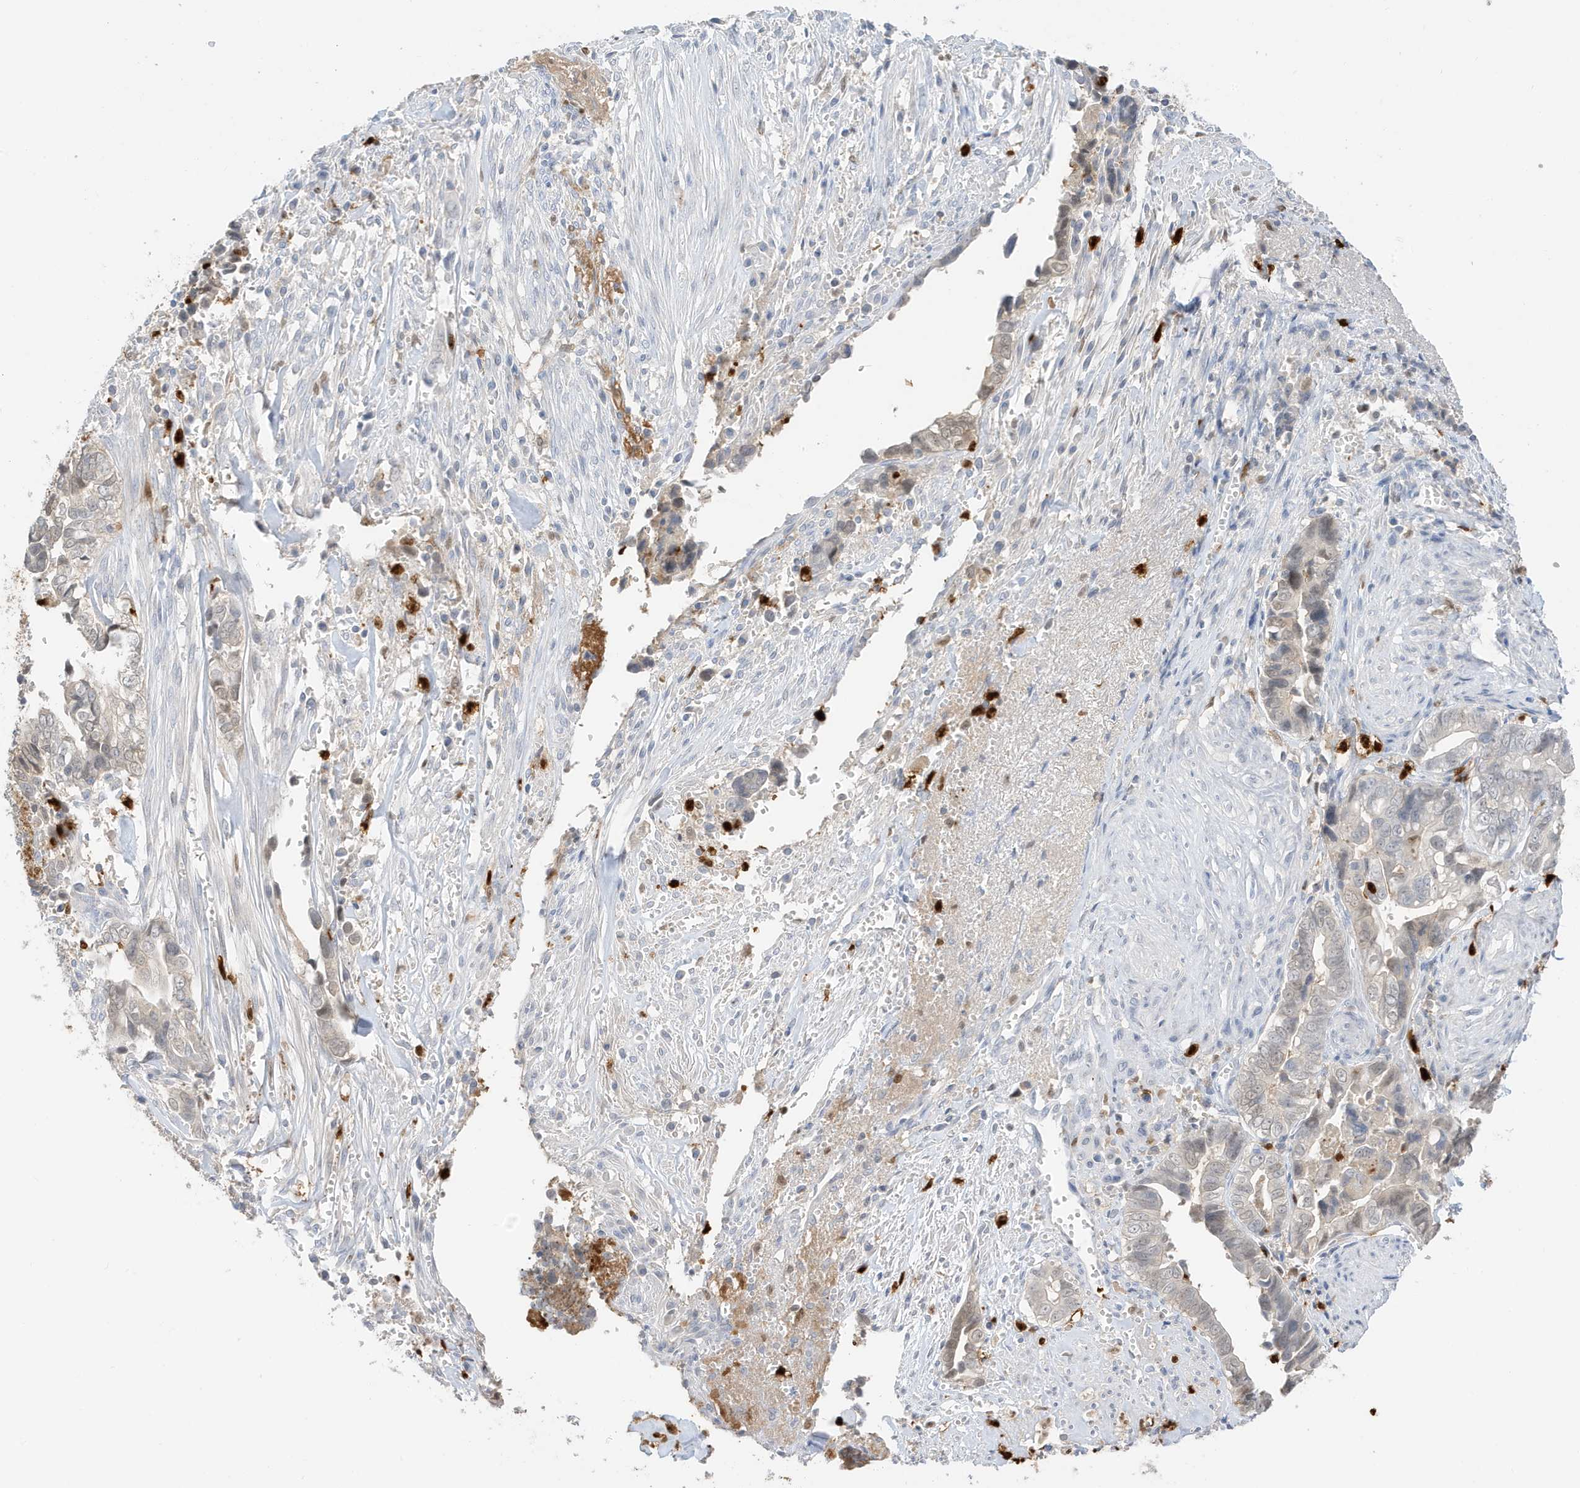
{"staining": {"intensity": "negative", "quantity": "none", "location": "none"}, "tissue": "liver cancer", "cell_type": "Tumor cells", "image_type": "cancer", "snomed": [{"axis": "morphology", "description": "Cholangiocarcinoma"}, {"axis": "topography", "description": "Liver"}], "caption": "Immunohistochemistry histopathology image of neoplastic tissue: liver cancer stained with DAB (3,3'-diaminobenzidine) exhibits no significant protein positivity in tumor cells.", "gene": "GCA", "patient": {"sex": "female", "age": 79}}